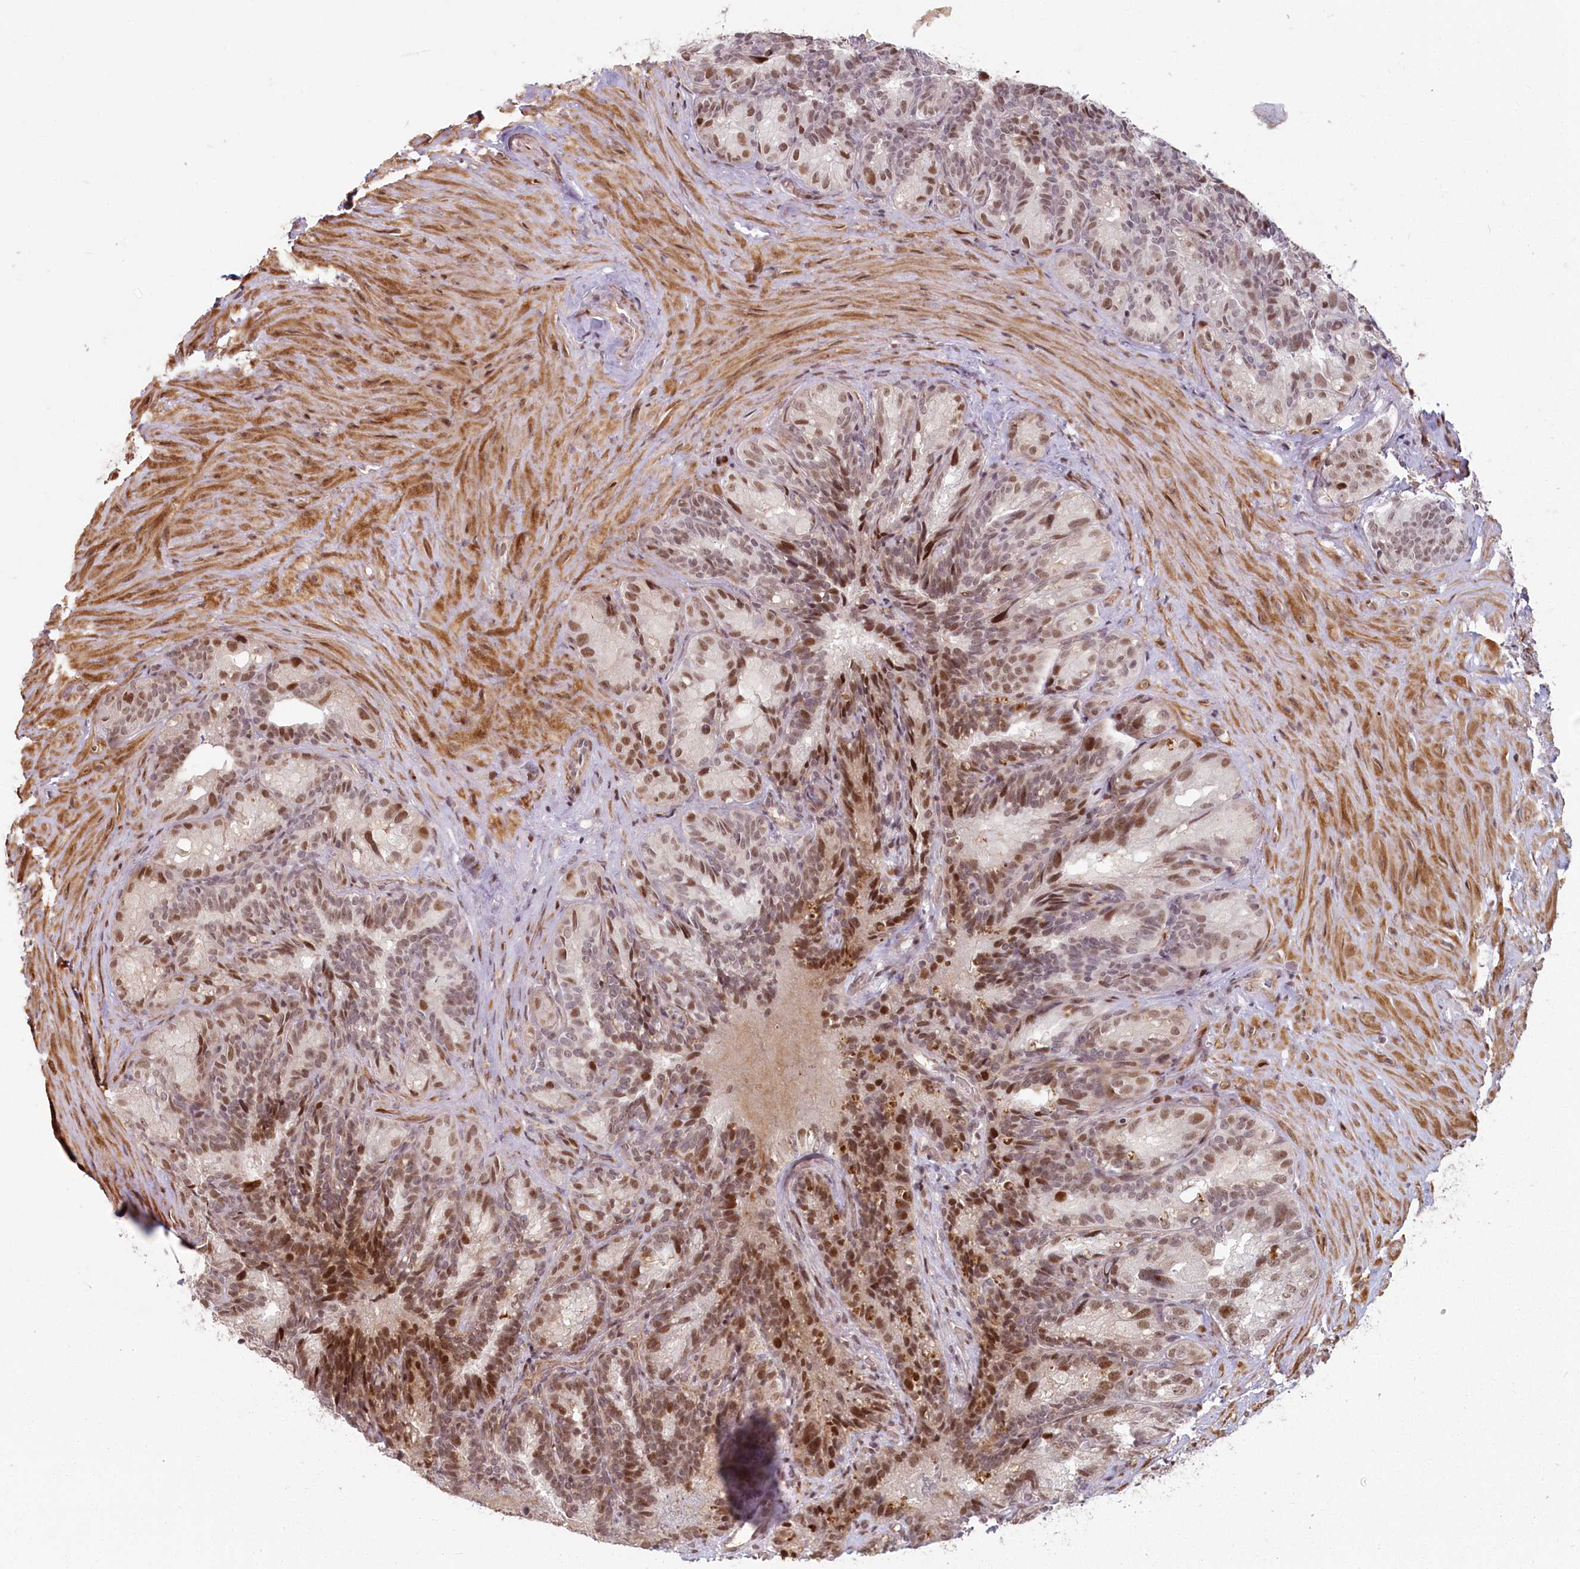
{"staining": {"intensity": "moderate", "quantity": ">75%", "location": "nuclear"}, "tissue": "seminal vesicle", "cell_type": "Glandular cells", "image_type": "normal", "snomed": [{"axis": "morphology", "description": "Normal tissue, NOS"}, {"axis": "topography", "description": "Seminal veicle"}], "caption": "Protein expression analysis of unremarkable seminal vesicle demonstrates moderate nuclear positivity in about >75% of glandular cells.", "gene": "FAM204A", "patient": {"sex": "male", "age": 60}}